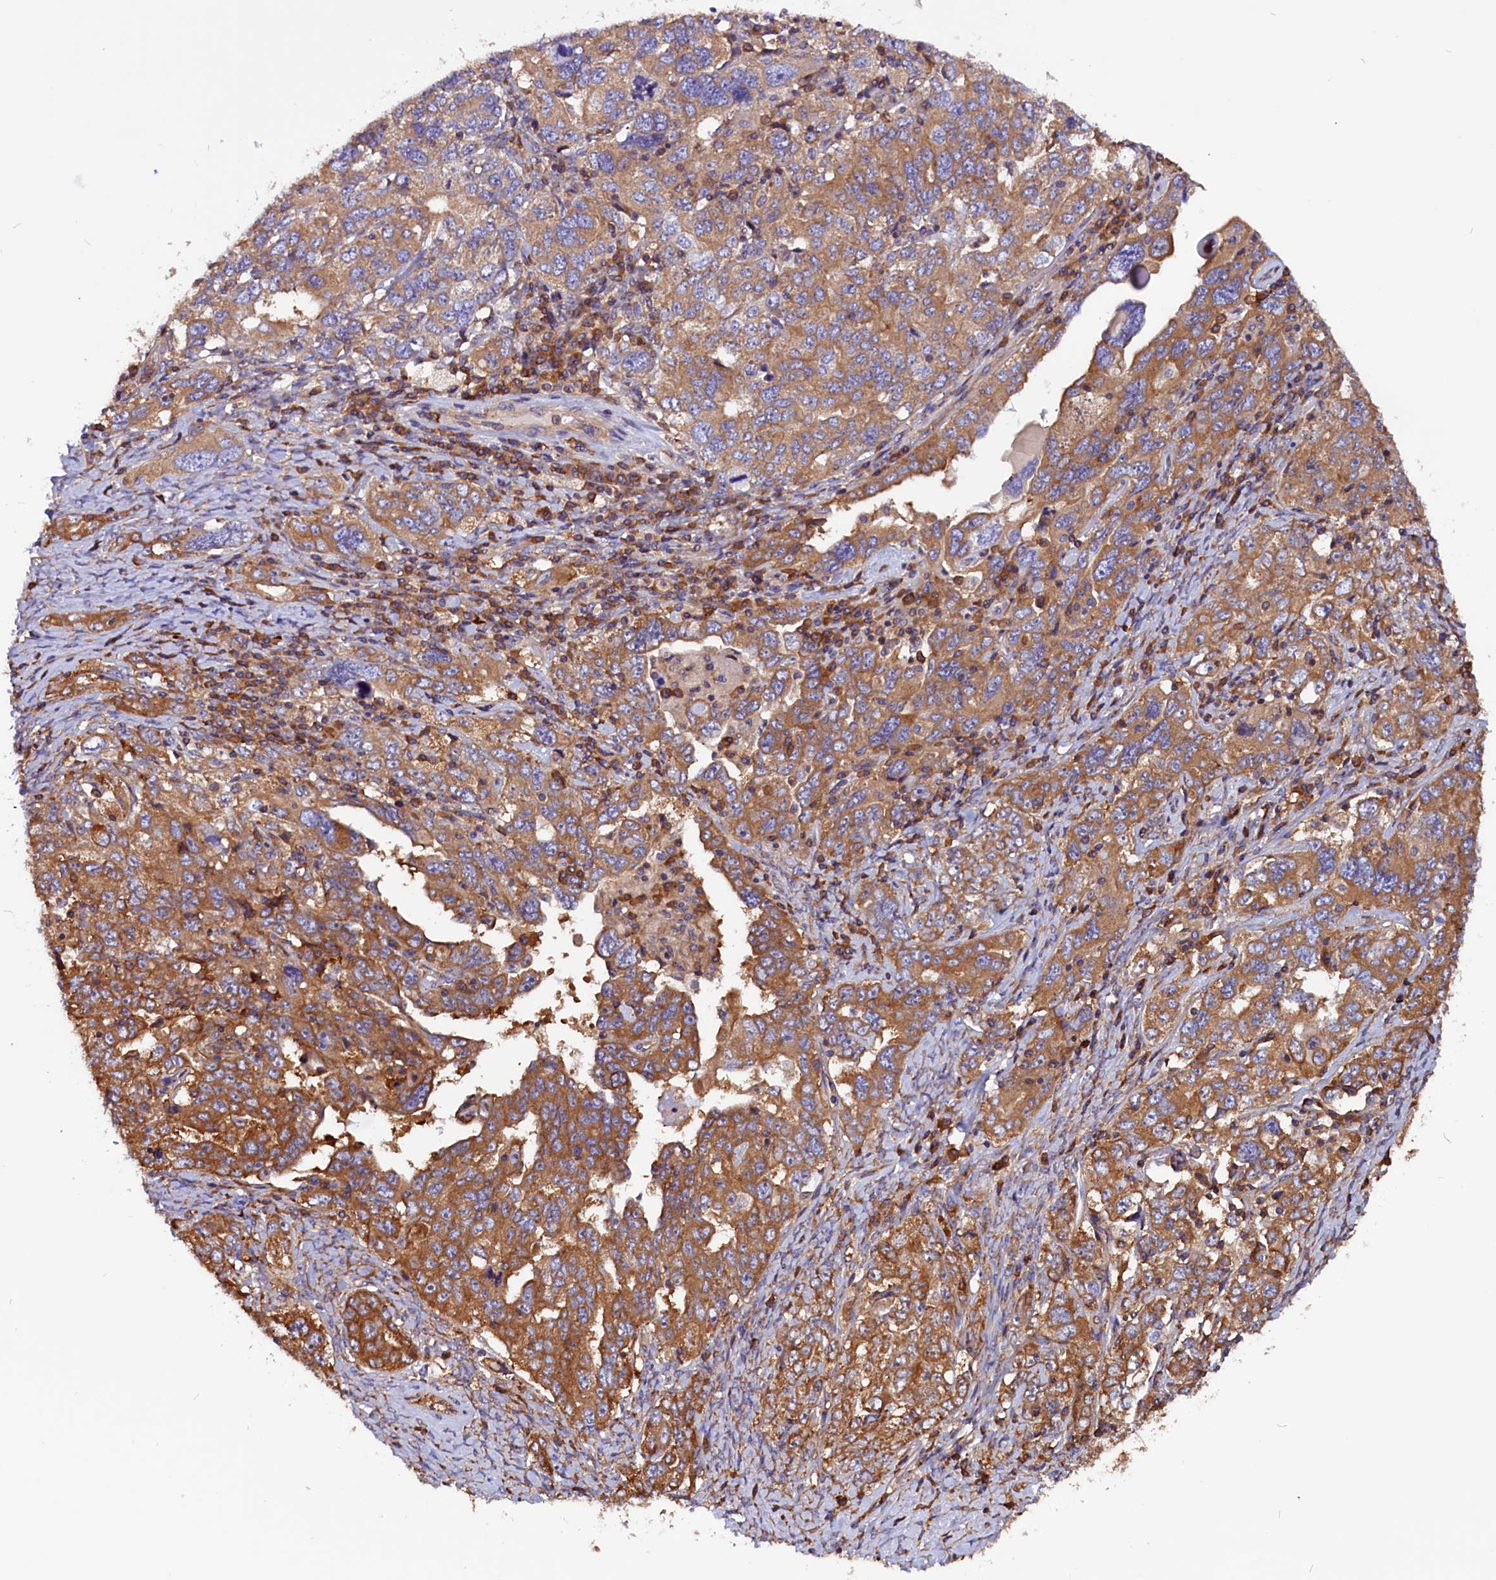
{"staining": {"intensity": "moderate", "quantity": ">75%", "location": "cytoplasmic/membranous"}, "tissue": "ovarian cancer", "cell_type": "Tumor cells", "image_type": "cancer", "snomed": [{"axis": "morphology", "description": "Carcinoma, endometroid"}, {"axis": "topography", "description": "Ovary"}], "caption": "Immunohistochemical staining of ovarian cancer (endometroid carcinoma) exhibits medium levels of moderate cytoplasmic/membranous protein expression in approximately >75% of tumor cells. (Brightfield microscopy of DAB IHC at high magnification).", "gene": "EIF3G", "patient": {"sex": "female", "age": 62}}